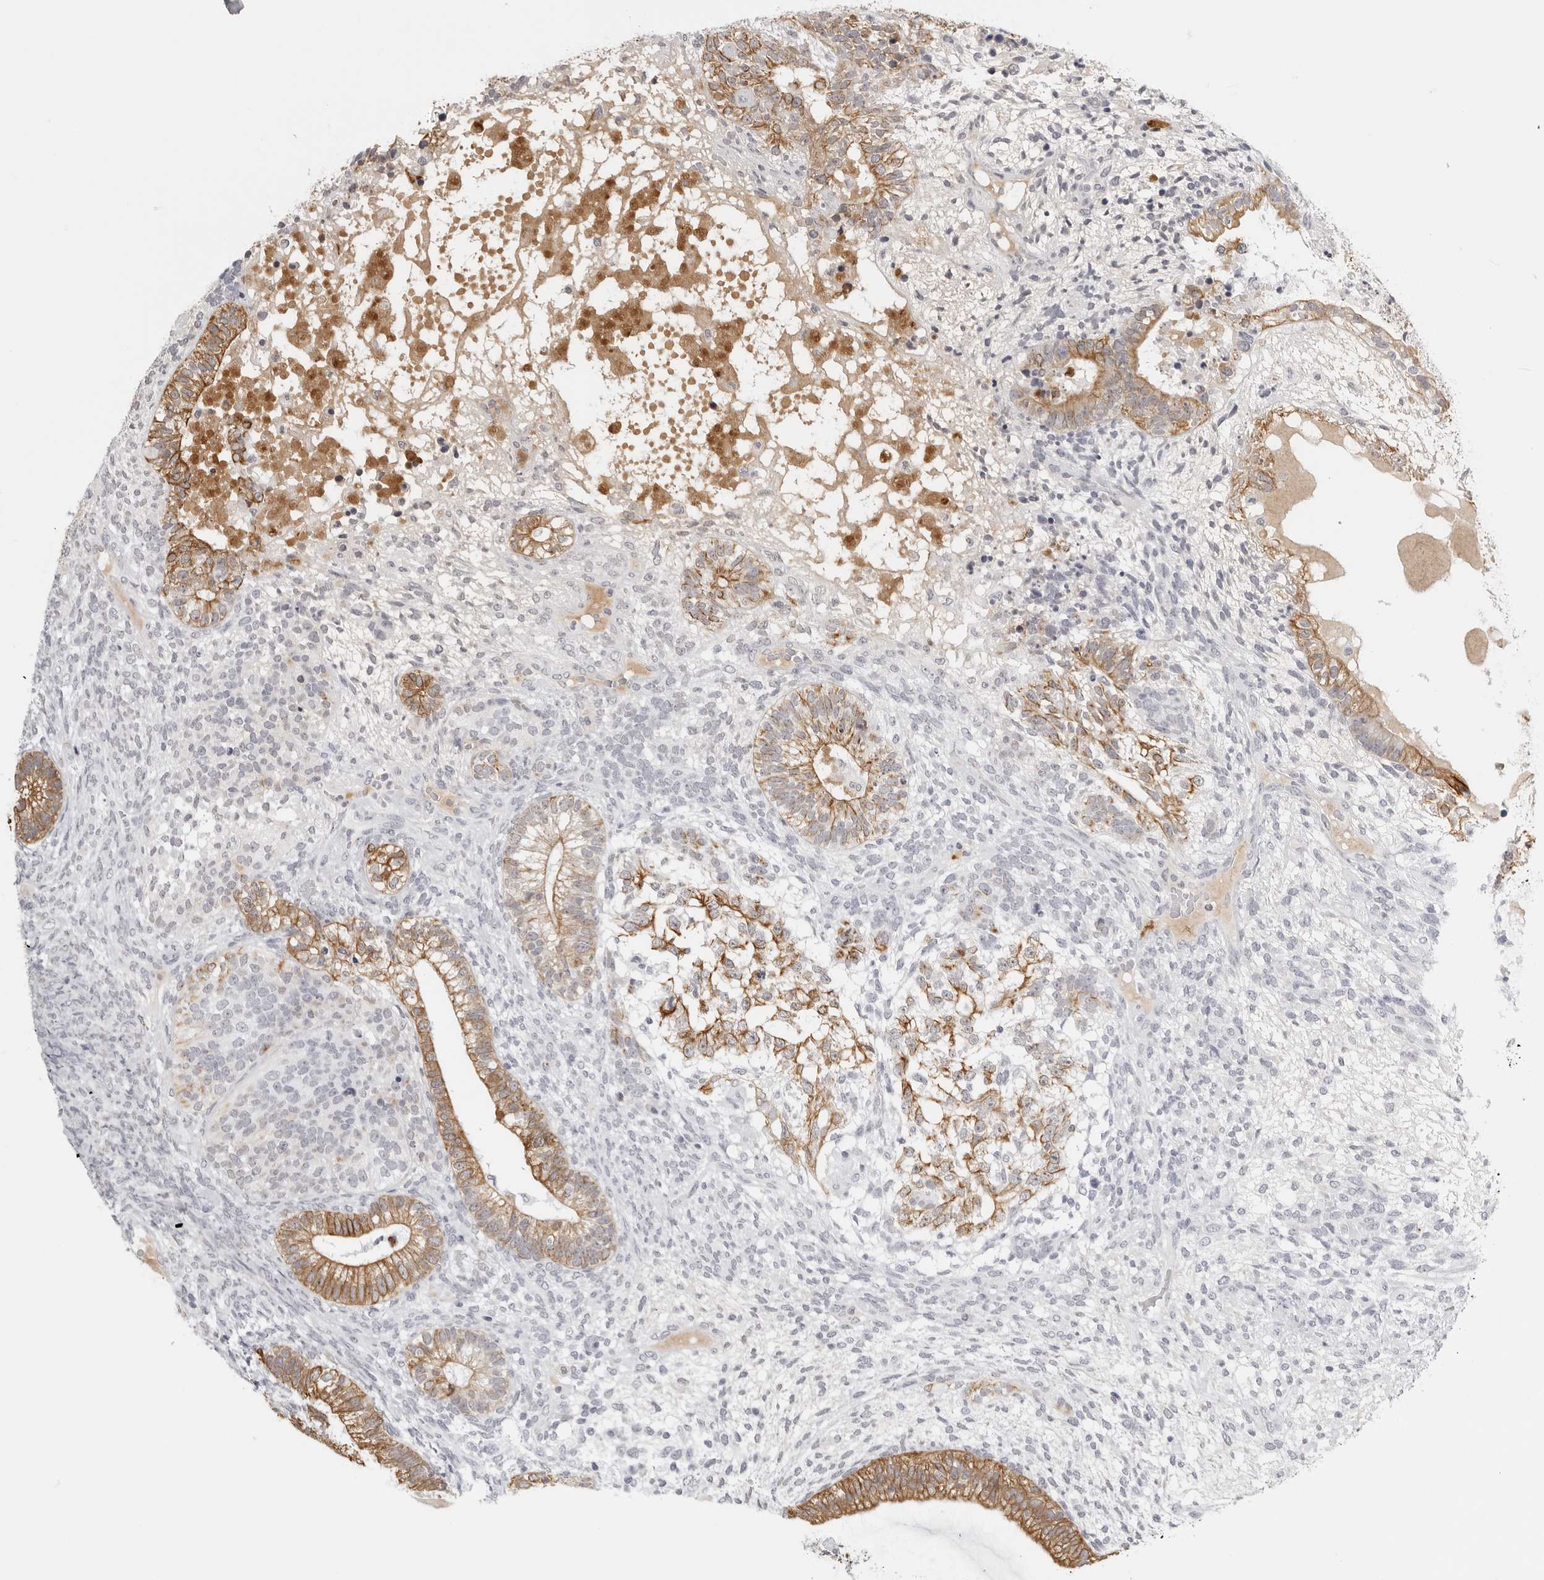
{"staining": {"intensity": "moderate", "quantity": ">75%", "location": "cytoplasmic/membranous"}, "tissue": "testis cancer", "cell_type": "Tumor cells", "image_type": "cancer", "snomed": [{"axis": "morphology", "description": "Seminoma, NOS"}, {"axis": "morphology", "description": "Carcinoma, Embryonal, NOS"}, {"axis": "topography", "description": "Testis"}], "caption": "Protein staining displays moderate cytoplasmic/membranous expression in about >75% of tumor cells in embryonal carcinoma (testis). Ihc stains the protein in brown and the nuclei are stained blue.", "gene": "SERPINF2", "patient": {"sex": "male", "age": 28}}